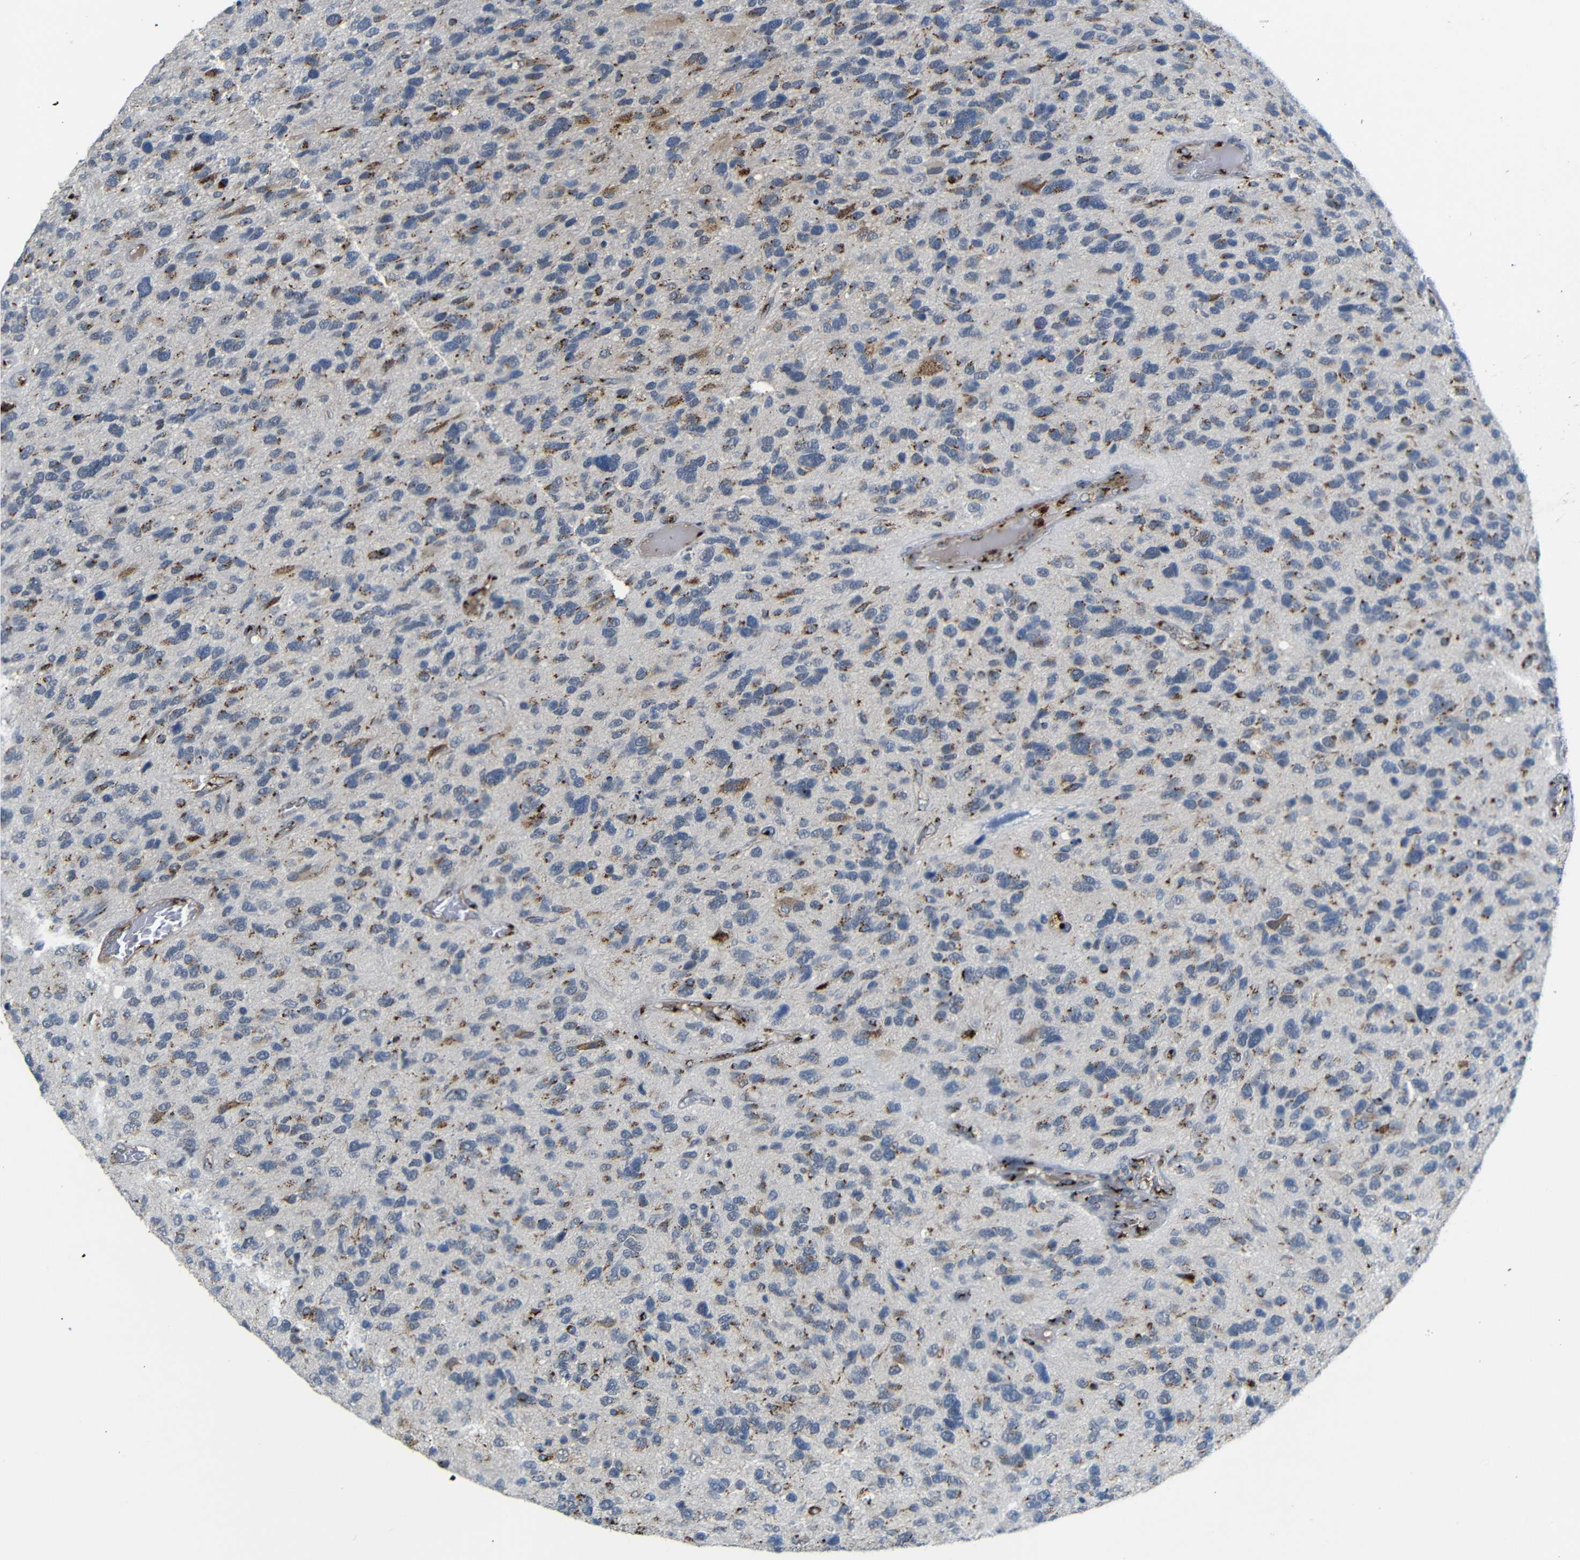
{"staining": {"intensity": "moderate", "quantity": "25%-75%", "location": "cytoplasmic/membranous"}, "tissue": "glioma", "cell_type": "Tumor cells", "image_type": "cancer", "snomed": [{"axis": "morphology", "description": "Glioma, malignant, High grade"}, {"axis": "topography", "description": "Brain"}], "caption": "High-power microscopy captured an IHC micrograph of malignant glioma (high-grade), revealing moderate cytoplasmic/membranous staining in about 25%-75% of tumor cells. The staining was performed using DAB, with brown indicating positive protein expression. Nuclei are stained blue with hematoxylin.", "gene": "TGOLN2", "patient": {"sex": "female", "age": 58}}